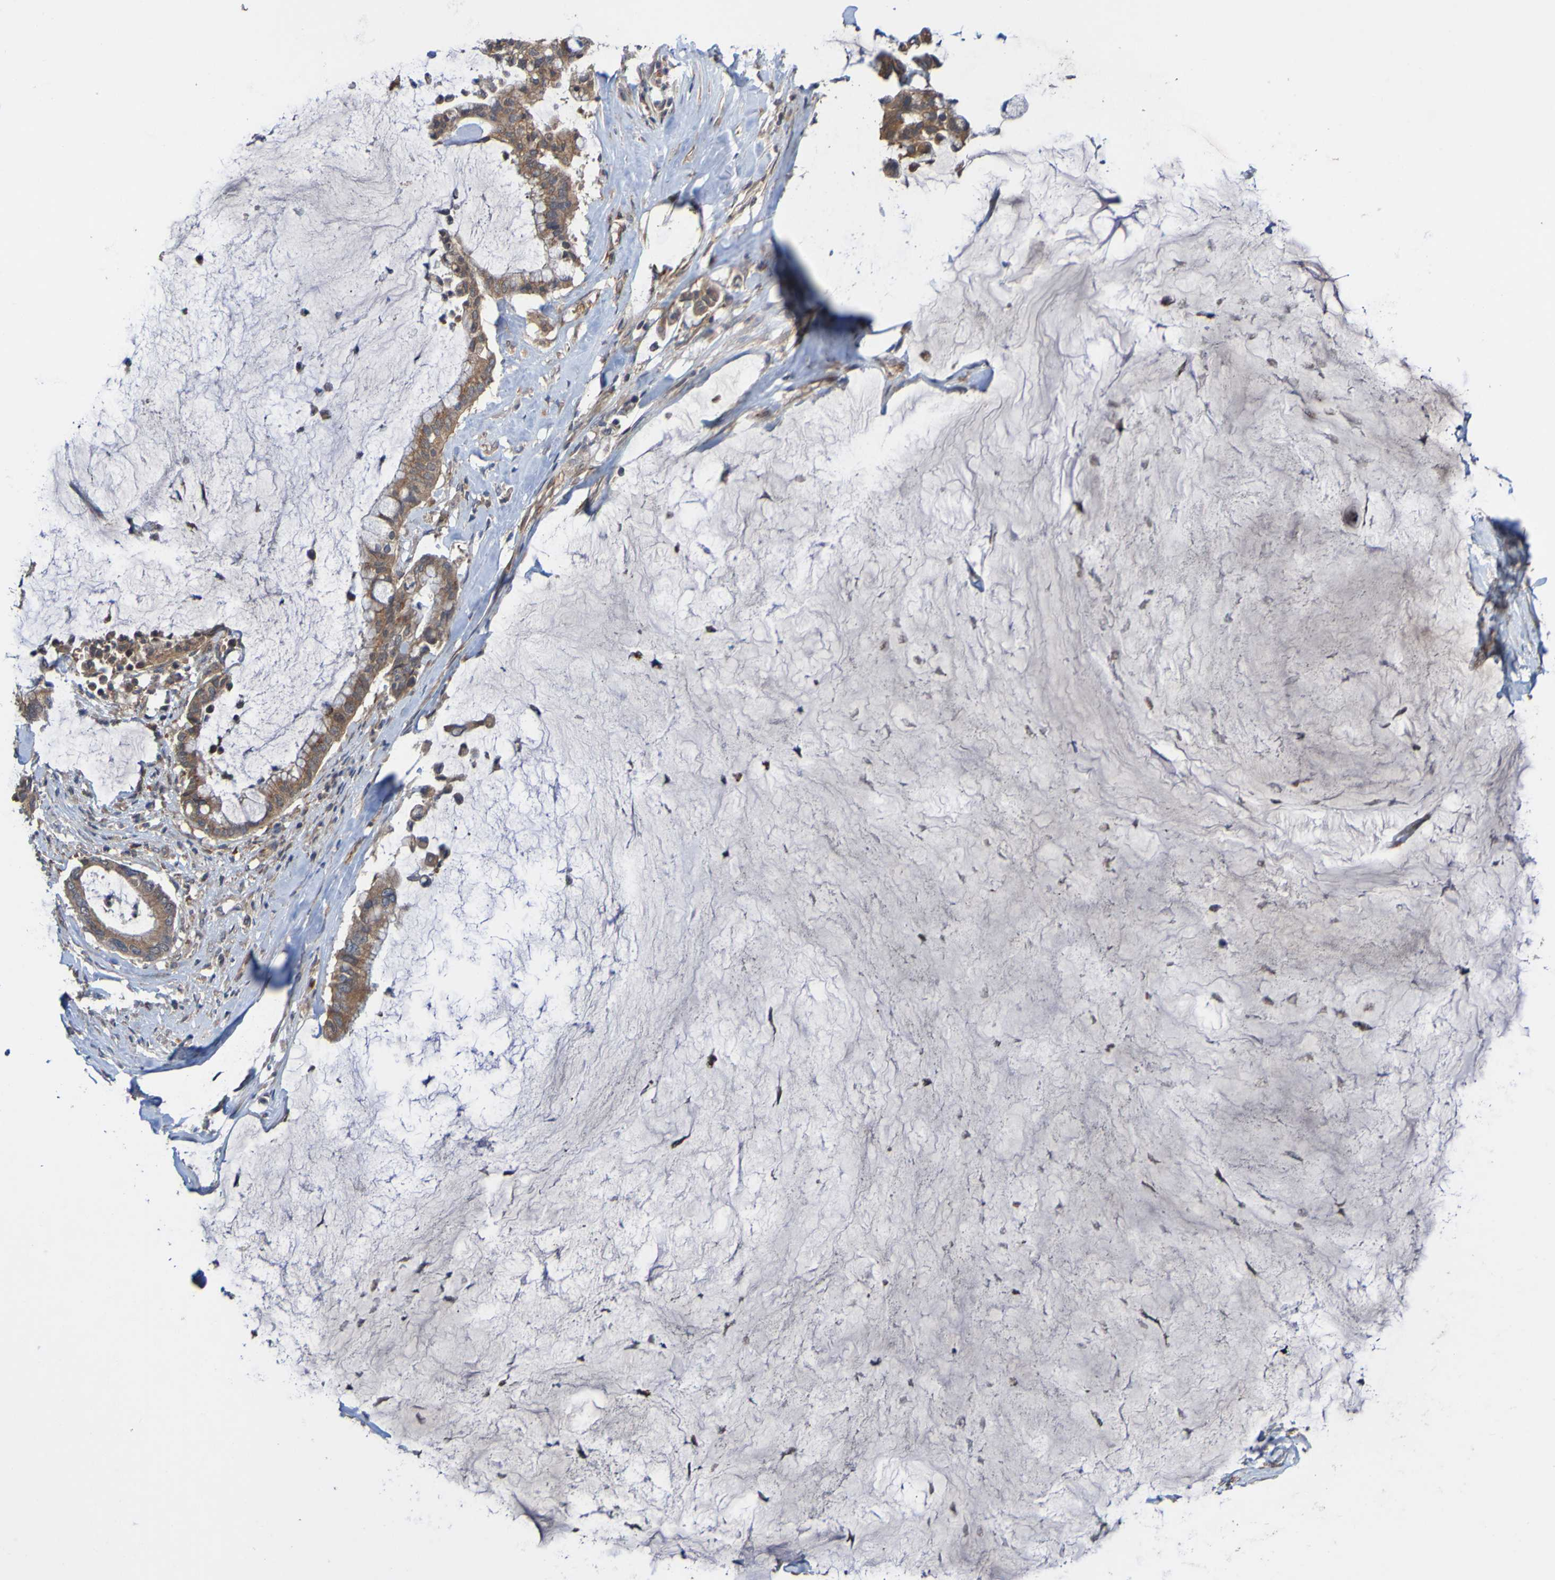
{"staining": {"intensity": "moderate", "quantity": ">75%", "location": "cytoplasmic/membranous"}, "tissue": "pancreatic cancer", "cell_type": "Tumor cells", "image_type": "cancer", "snomed": [{"axis": "morphology", "description": "Adenocarcinoma, NOS"}, {"axis": "topography", "description": "Pancreas"}], "caption": "The micrograph displays staining of pancreatic cancer (adenocarcinoma), revealing moderate cytoplasmic/membranous protein expression (brown color) within tumor cells.", "gene": "UCN", "patient": {"sex": "male", "age": 41}}